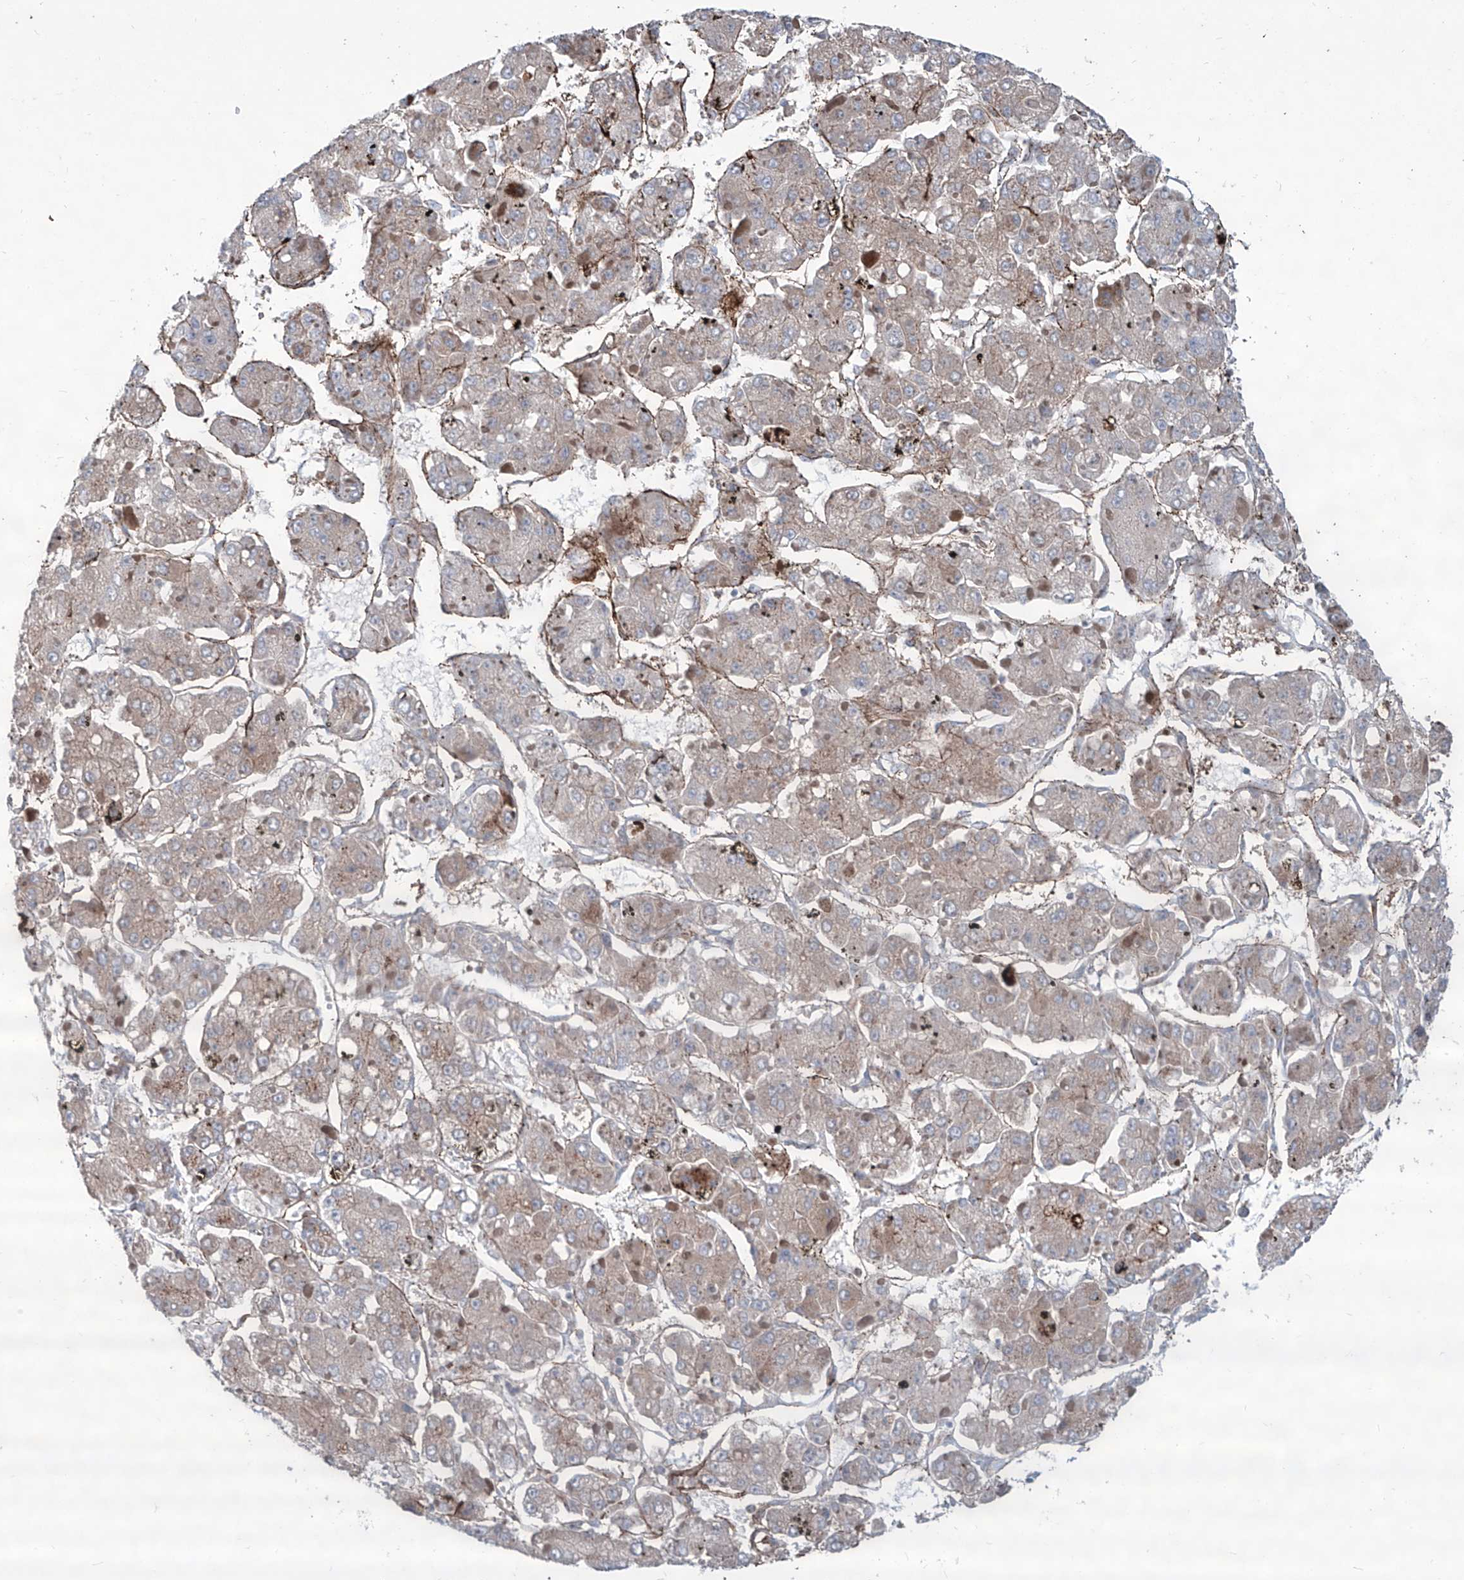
{"staining": {"intensity": "weak", "quantity": "25%-75%", "location": "cytoplasmic/membranous"}, "tissue": "liver cancer", "cell_type": "Tumor cells", "image_type": "cancer", "snomed": [{"axis": "morphology", "description": "Carcinoma, Hepatocellular, NOS"}, {"axis": "topography", "description": "Liver"}], "caption": "The histopathology image exhibits immunohistochemical staining of liver hepatocellular carcinoma. There is weak cytoplasmic/membranous expression is identified in about 25%-75% of tumor cells.", "gene": "CDH5", "patient": {"sex": "female", "age": 73}}